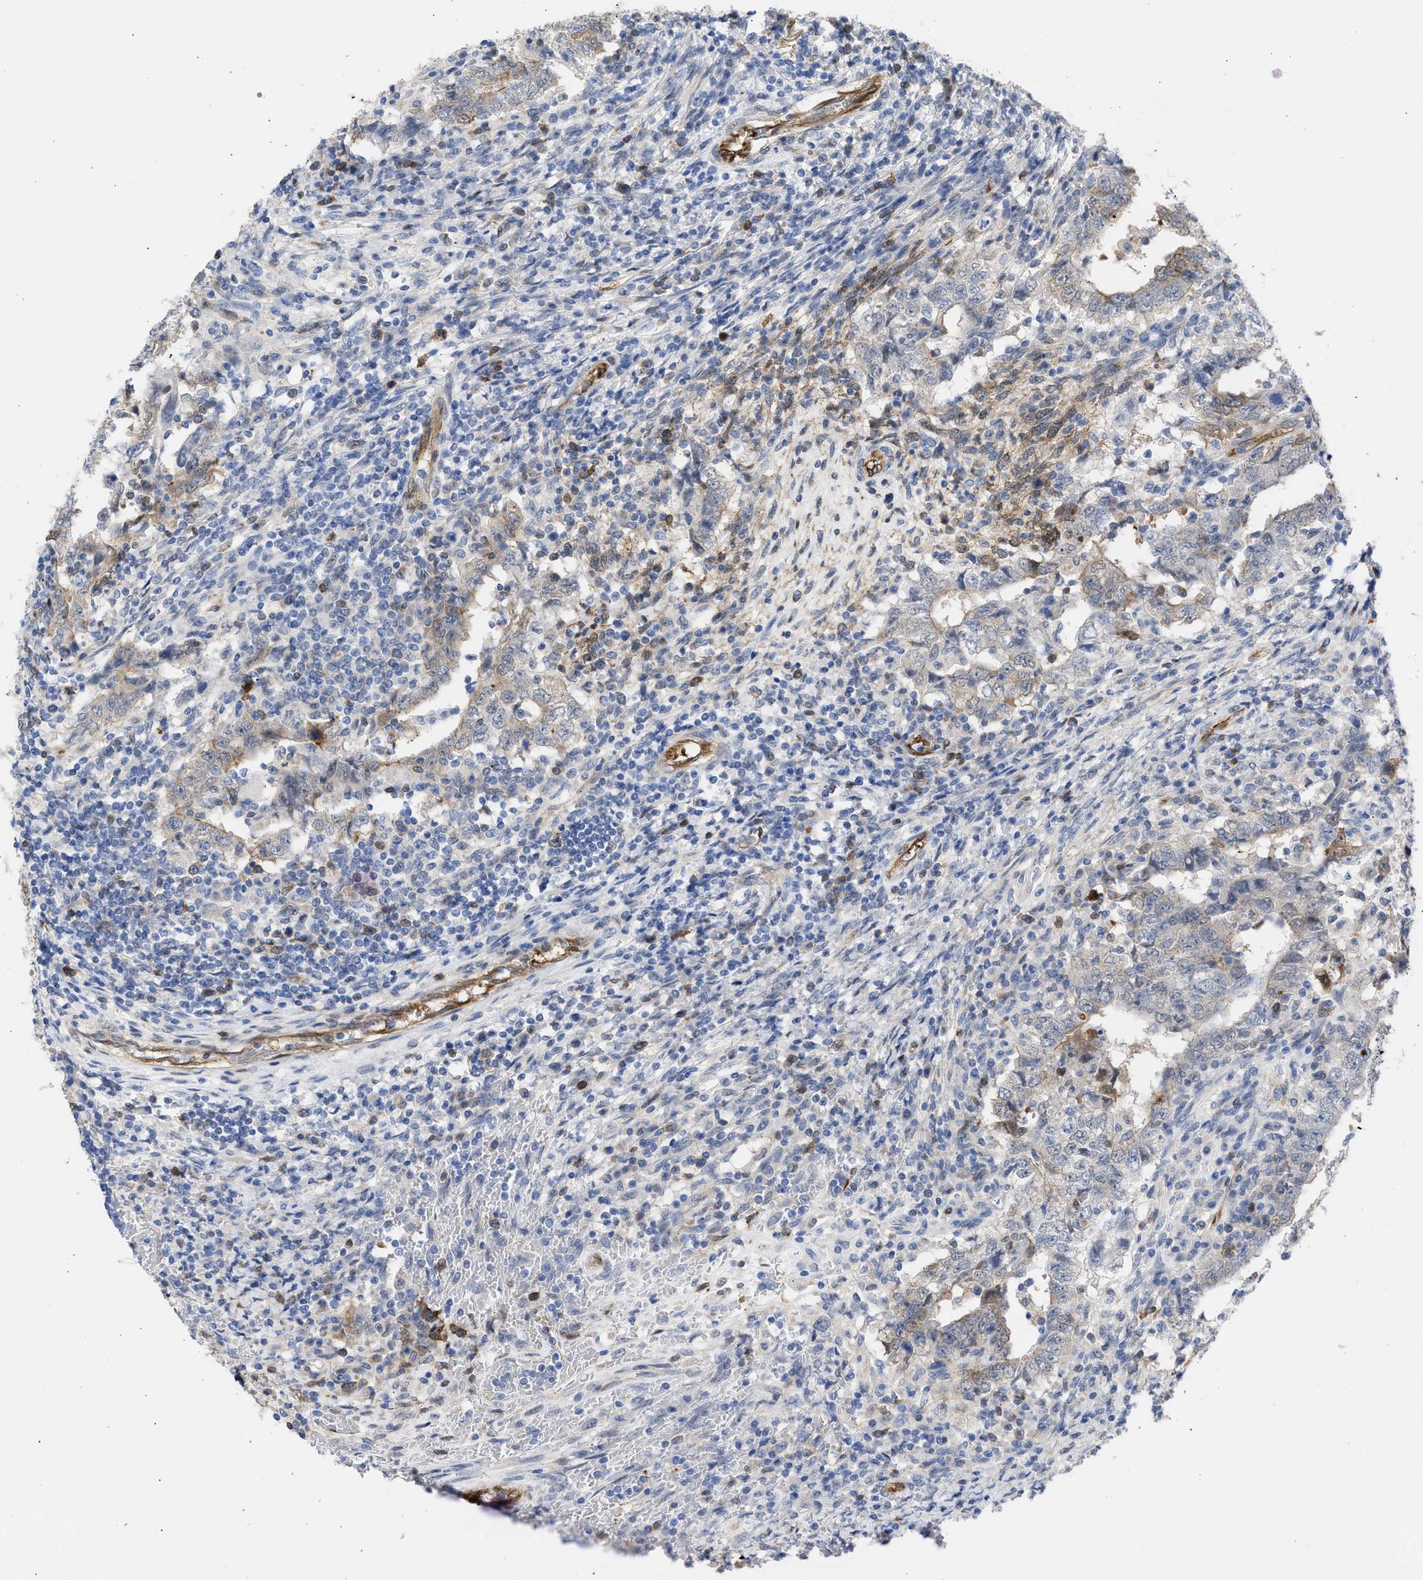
{"staining": {"intensity": "weak", "quantity": "25%-75%", "location": "cytoplasmic/membranous"}, "tissue": "testis cancer", "cell_type": "Tumor cells", "image_type": "cancer", "snomed": [{"axis": "morphology", "description": "Carcinoma, Embryonal, NOS"}, {"axis": "topography", "description": "Testis"}], "caption": "Immunohistochemistry (DAB) staining of embryonal carcinoma (testis) demonstrates weak cytoplasmic/membranous protein expression in about 25%-75% of tumor cells. (DAB IHC with brightfield microscopy, high magnification).", "gene": "THRA", "patient": {"sex": "male", "age": 26}}